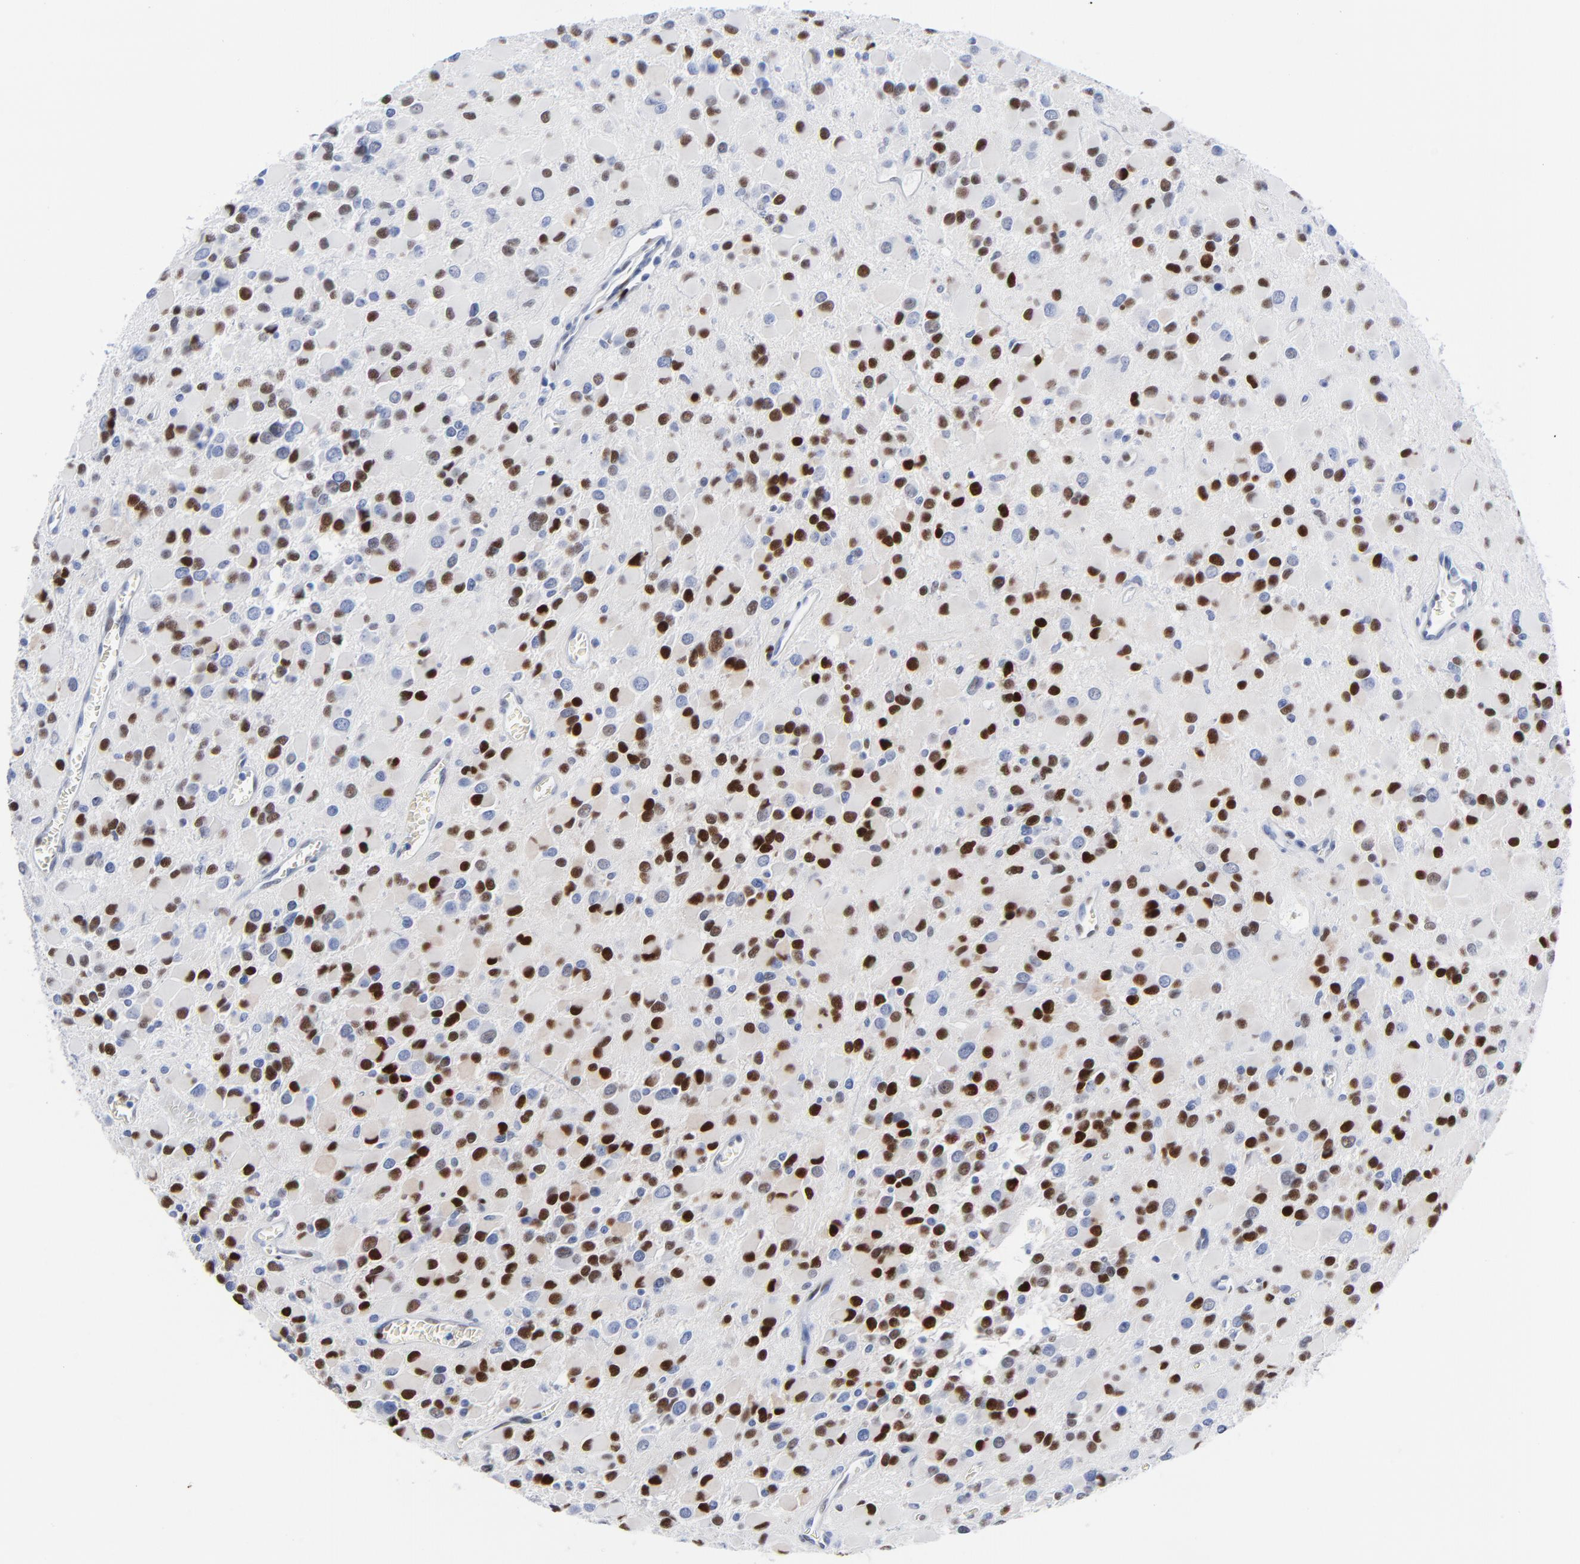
{"staining": {"intensity": "strong", "quantity": "25%-75%", "location": "nuclear"}, "tissue": "glioma", "cell_type": "Tumor cells", "image_type": "cancer", "snomed": [{"axis": "morphology", "description": "Glioma, malignant, Low grade"}, {"axis": "topography", "description": "Brain"}], "caption": "The micrograph exhibits a brown stain indicating the presence of a protein in the nuclear of tumor cells in glioma.", "gene": "JUN", "patient": {"sex": "male", "age": 42}}